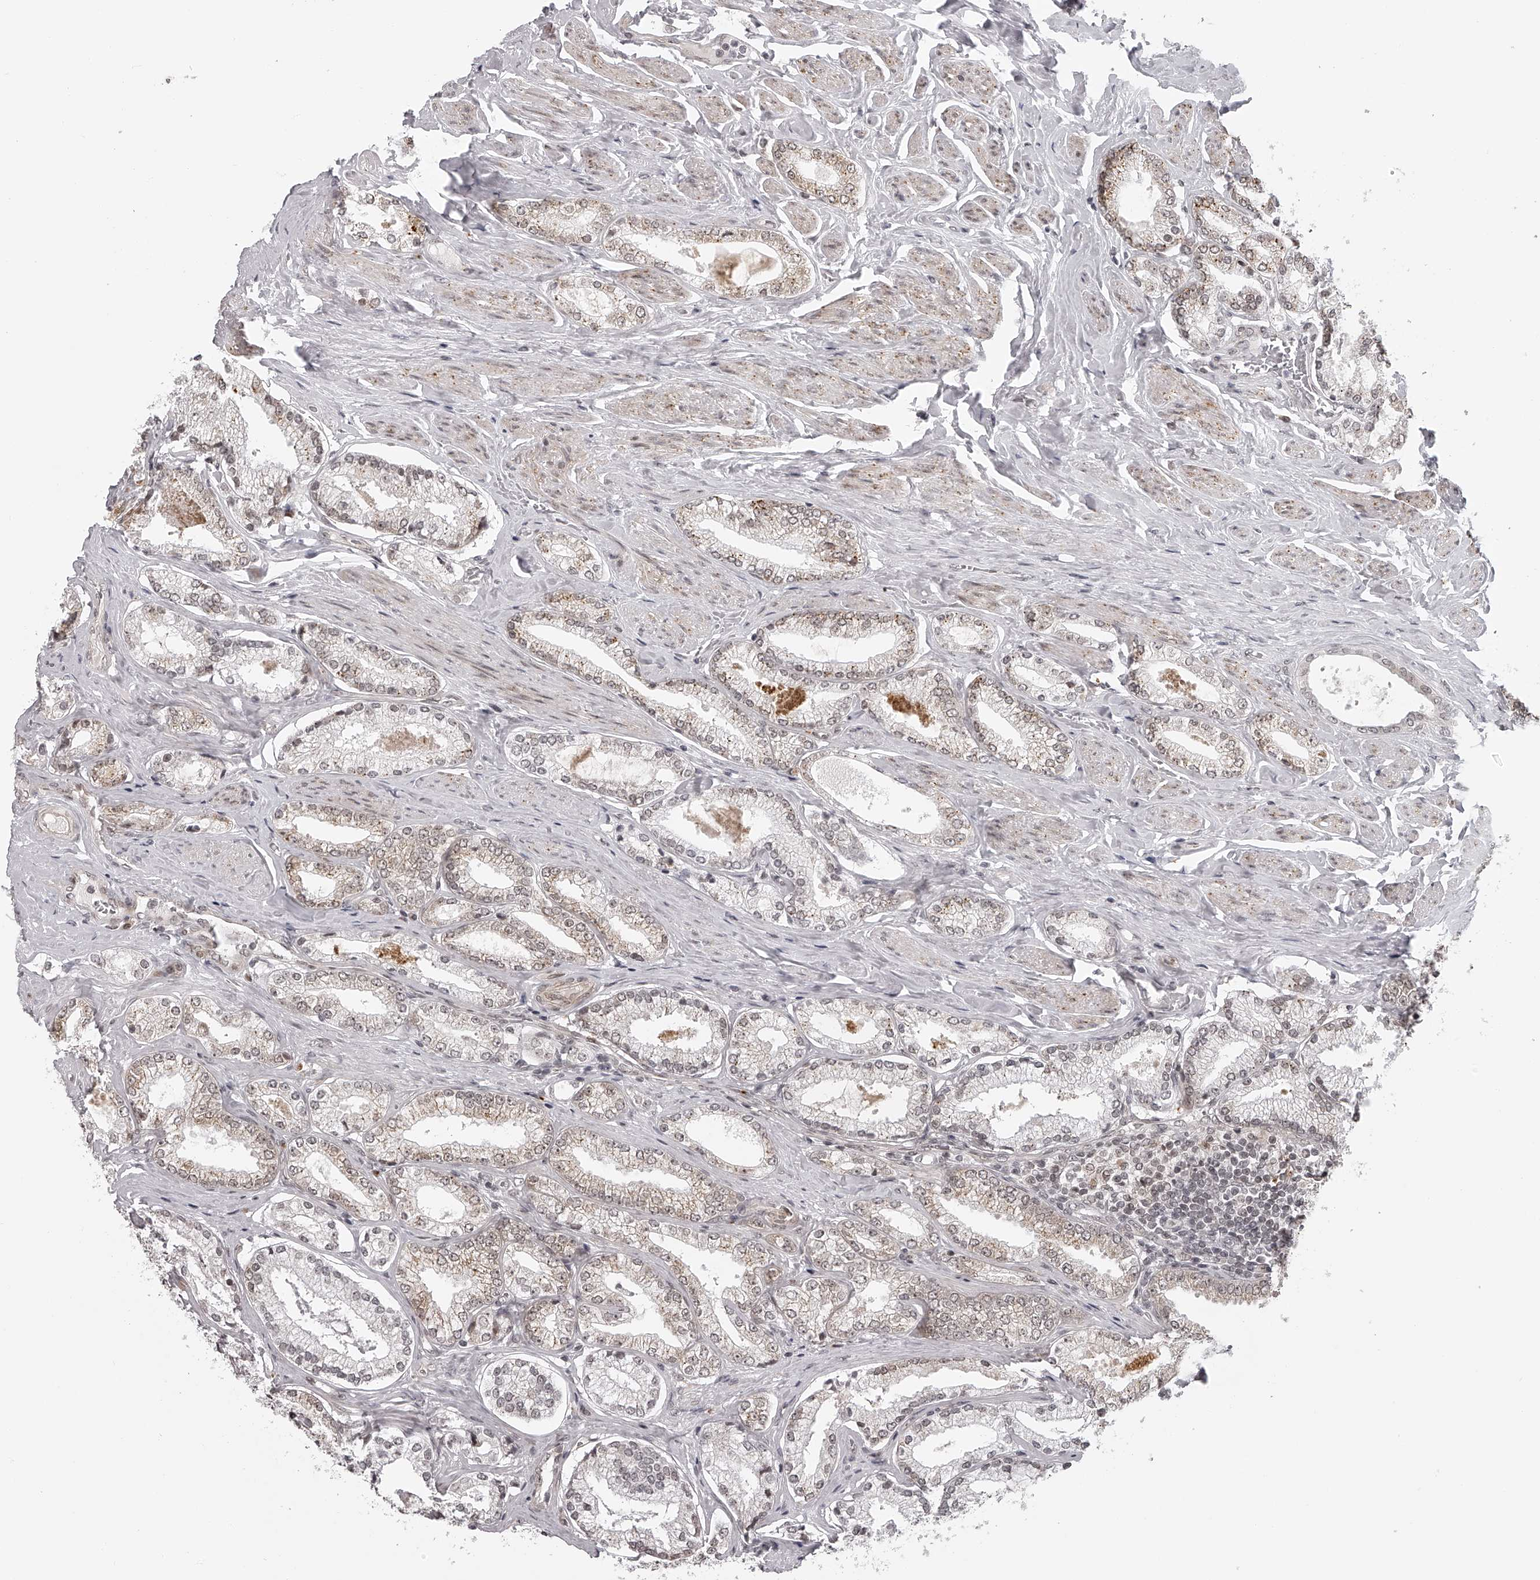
{"staining": {"intensity": "weak", "quantity": "<25%", "location": "cytoplasmic/membranous,nuclear"}, "tissue": "prostate cancer", "cell_type": "Tumor cells", "image_type": "cancer", "snomed": [{"axis": "morphology", "description": "Adenocarcinoma, Low grade"}, {"axis": "topography", "description": "Prostate"}], "caption": "Low-grade adenocarcinoma (prostate) was stained to show a protein in brown. There is no significant expression in tumor cells.", "gene": "ODF2L", "patient": {"sex": "male", "age": 71}}